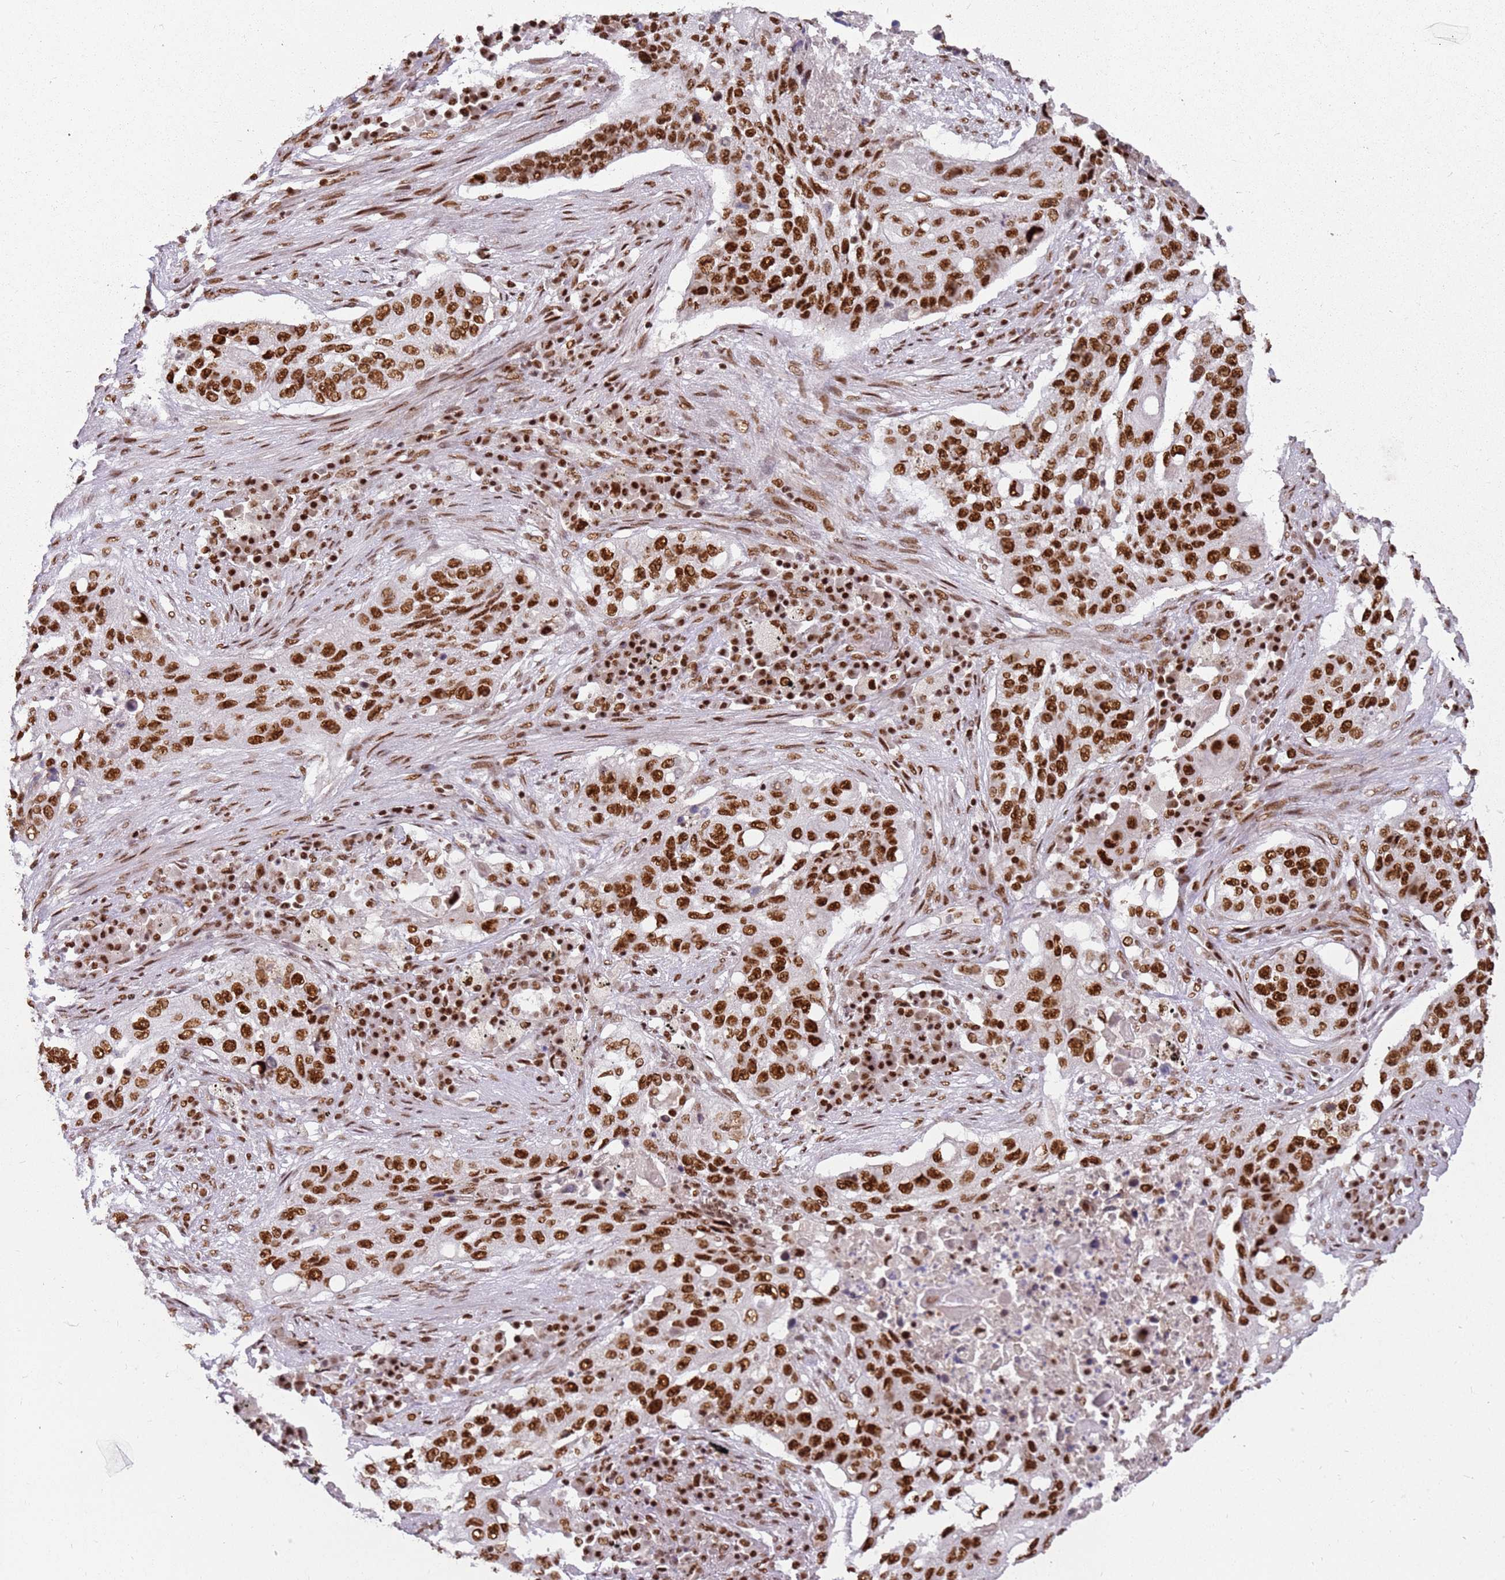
{"staining": {"intensity": "strong", "quantity": ">75%", "location": "nuclear"}, "tissue": "lung cancer", "cell_type": "Tumor cells", "image_type": "cancer", "snomed": [{"axis": "morphology", "description": "Squamous cell carcinoma, NOS"}, {"axis": "topography", "description": "Lung"}], "caption": "Protein expression analysis of human squamous cell carcinoma (lung) reveals strong nuclear staining in about >75% of tumor cells.", "gene": "TENT4A", "patient": {"sex": "female", "age": 63}}